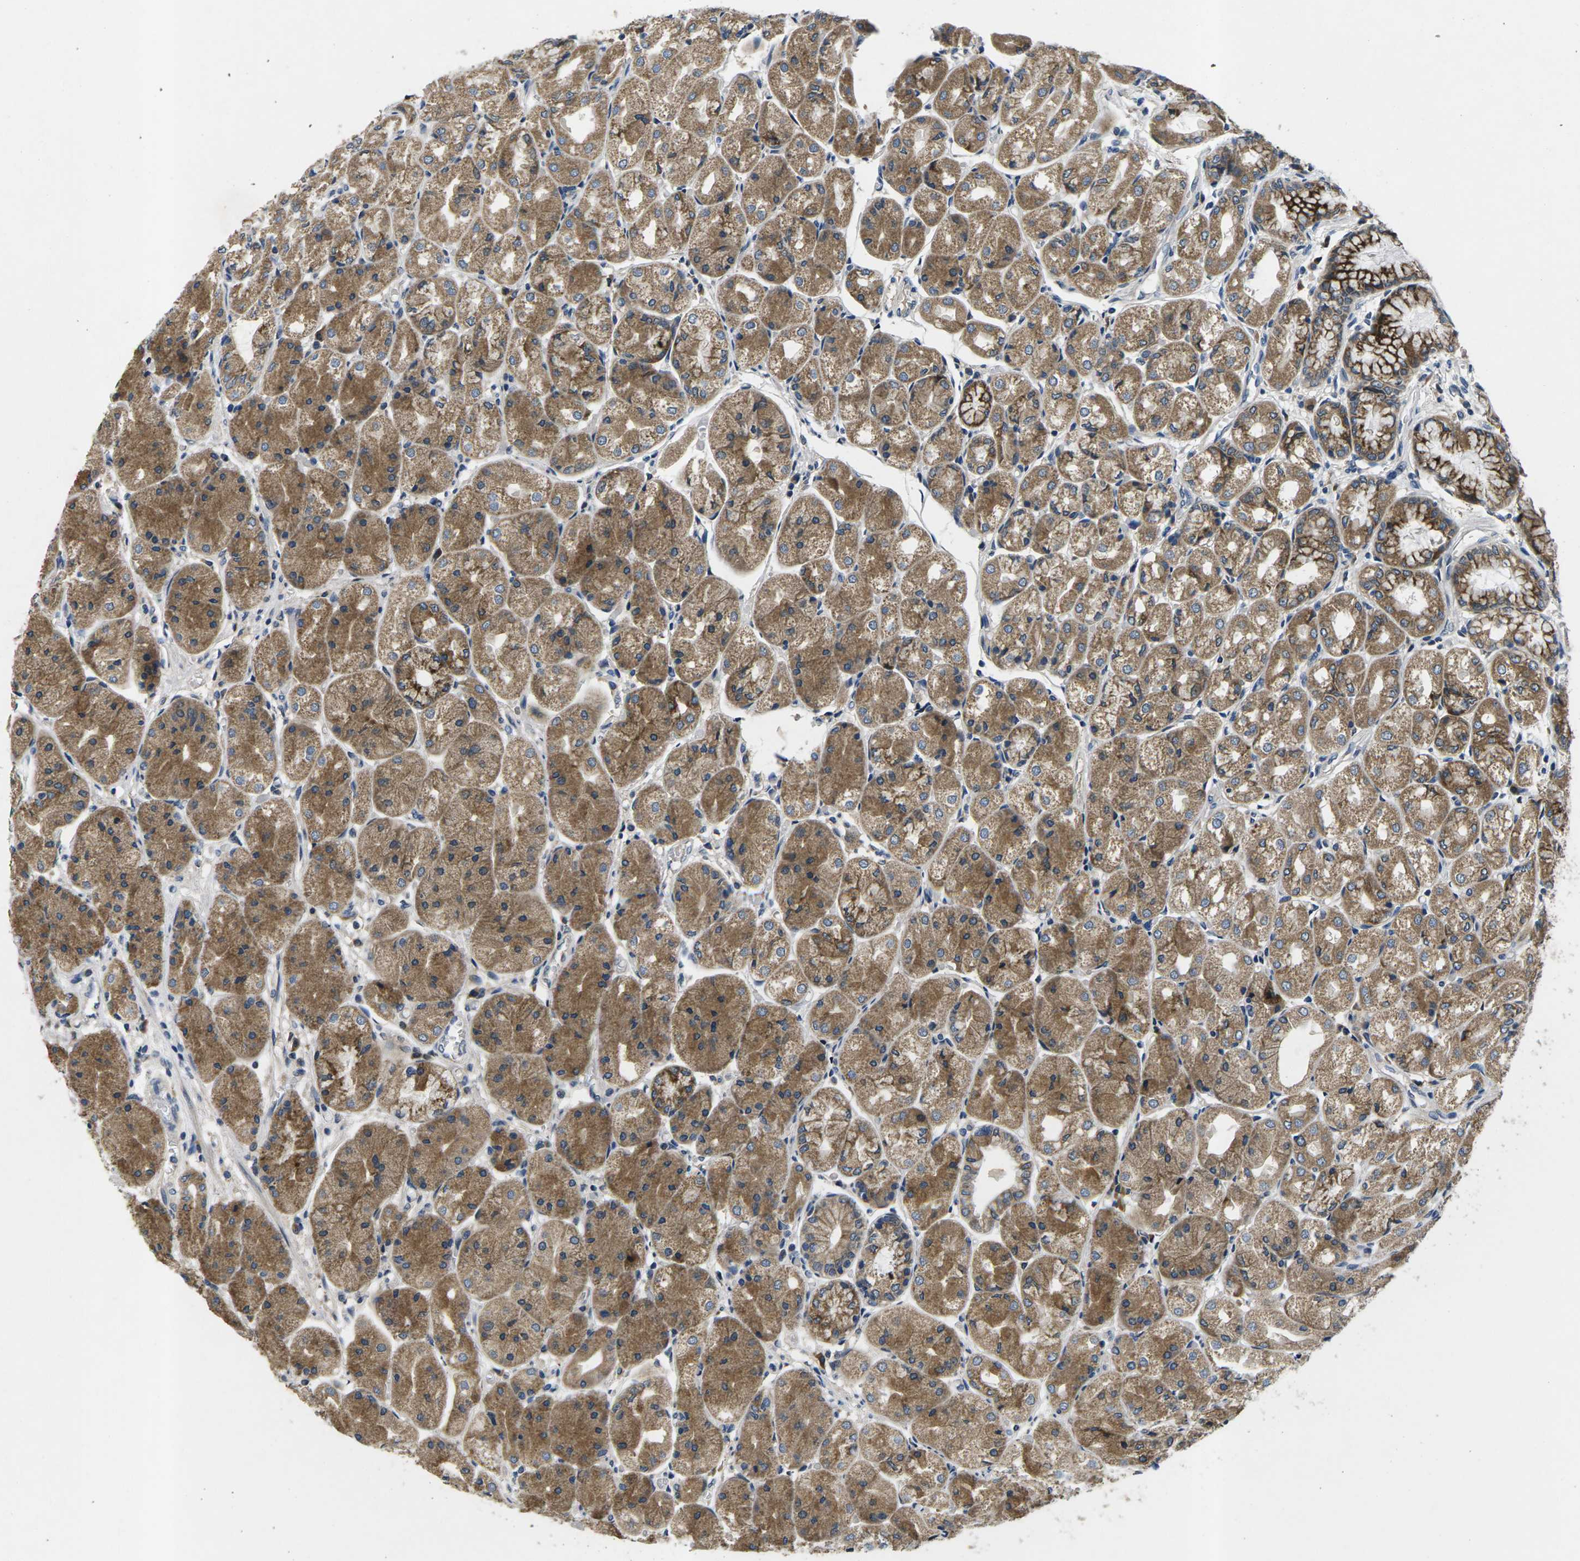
{"staining": {"intensity": "moderate", "quantity": ">75%", "location": "cytoplasmic/membranous"}, "tissue": "stomach", "cell_type": "Glandular cells", "image_type": "normal", "snomed": [{"axis": "morphology", "description": "Normal tissue, NOS"}, {"axis": "topography", "description": "Stomach, upper"}], "caption": "Normal stomach was stained to show a protein in brown. There is medium levels of moderate cytoplasmic/membranous expression in approximately >75% of glandular cells. (DAB (3,3'-diaminobenzidine) IHC, brown staining for protein, blue staining for nuclei).", "gene": "ERGIC3", "patient": {"sex": "male", "age": 72}}